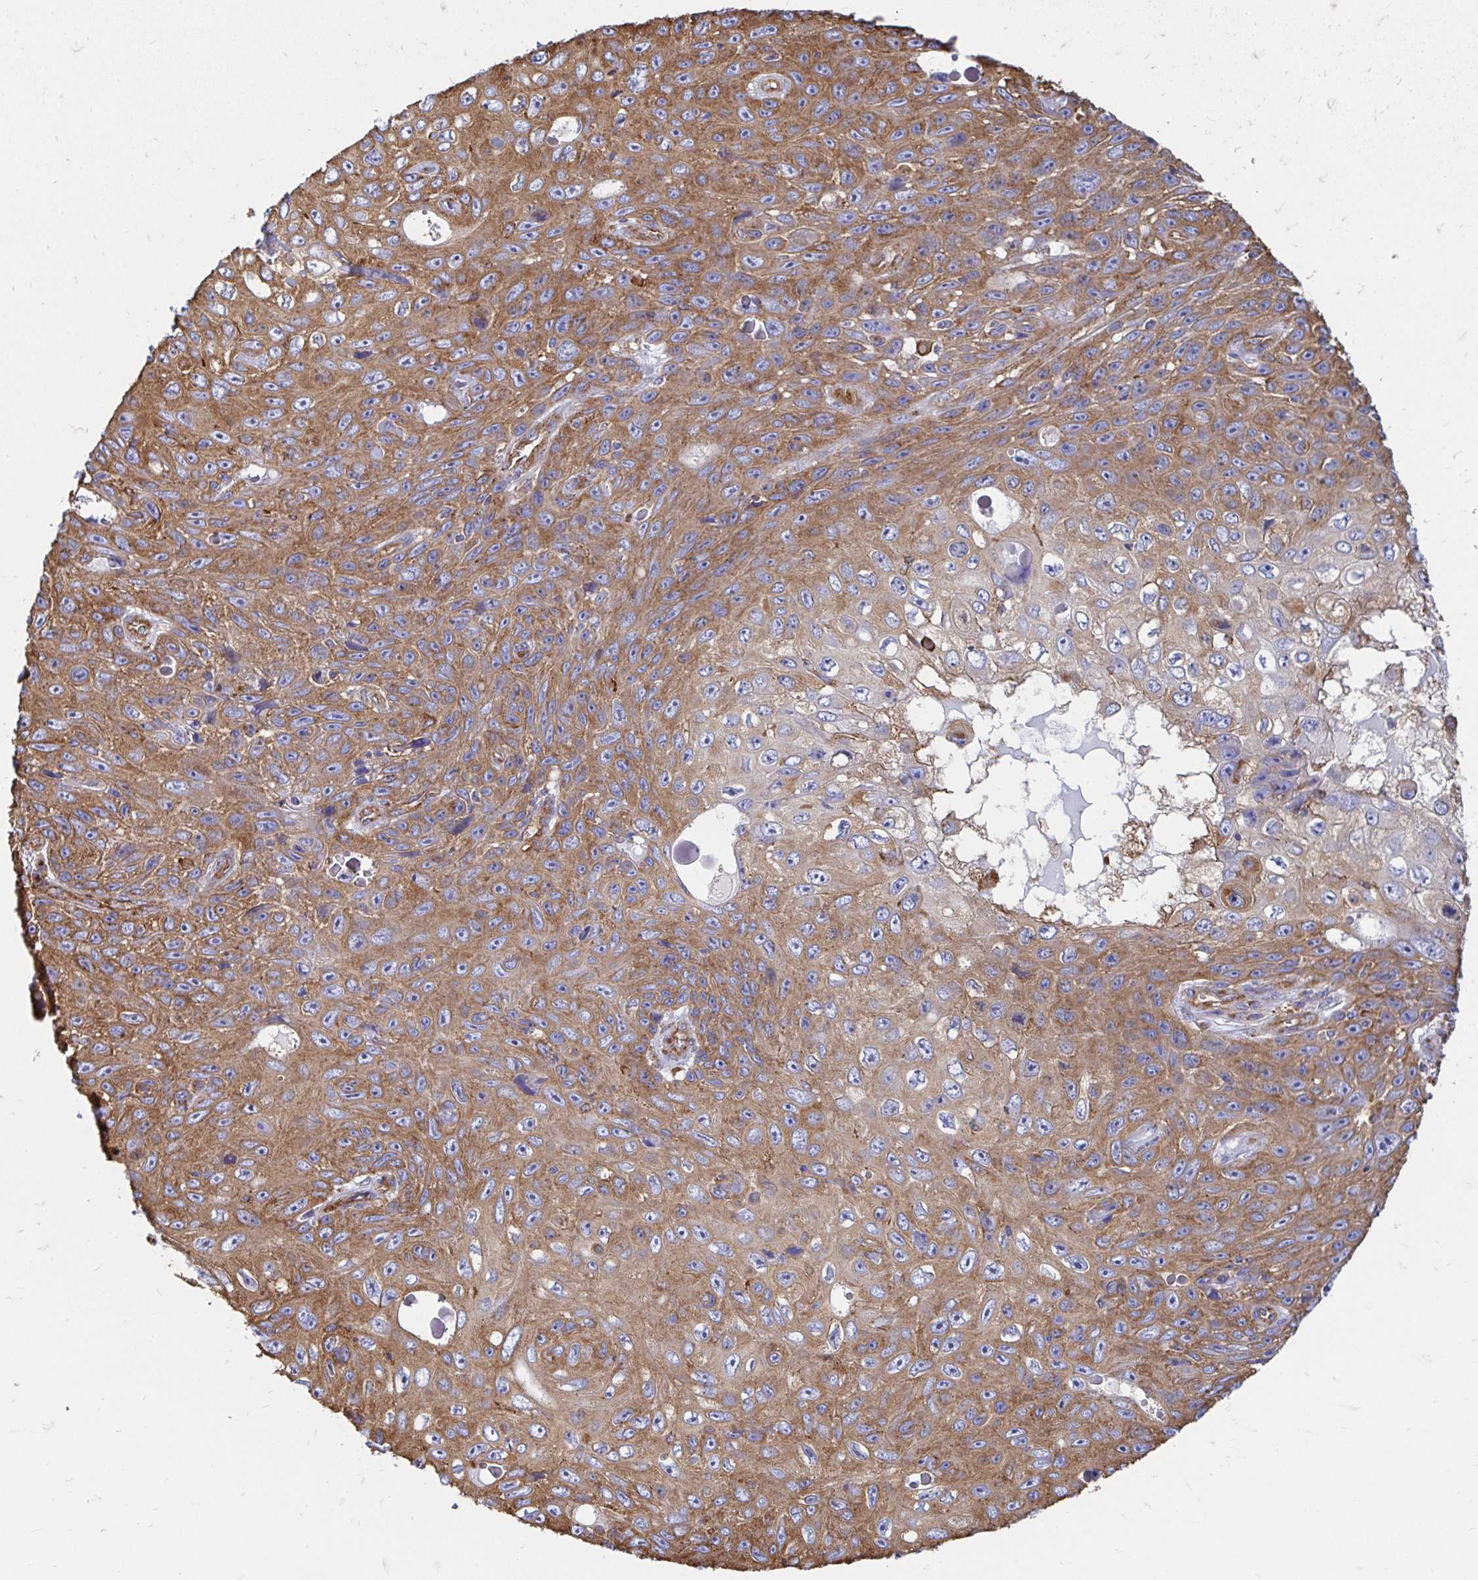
{"staining": {"intensity": "moderate", "quantity": ">75%", "location": "cytoplasmic/membranous"}, "tissue": "skin cancer", "cell_type": "Tumor cells", "image_type": "cancer", "snomed": [{"axis": "morphology", "description": "Squamous cell carcinoma, NOS"}, {"axis": "topography", "description": "Skin"}], "caption": "Tumor cells demonstrate medium levels of moderate cytoplasmic/membranous positivity in about >75% of cells in human squamous cell carcinoma (skin).", "gene": "CLTC", "patient": {"sex": "male", "age": 82}}